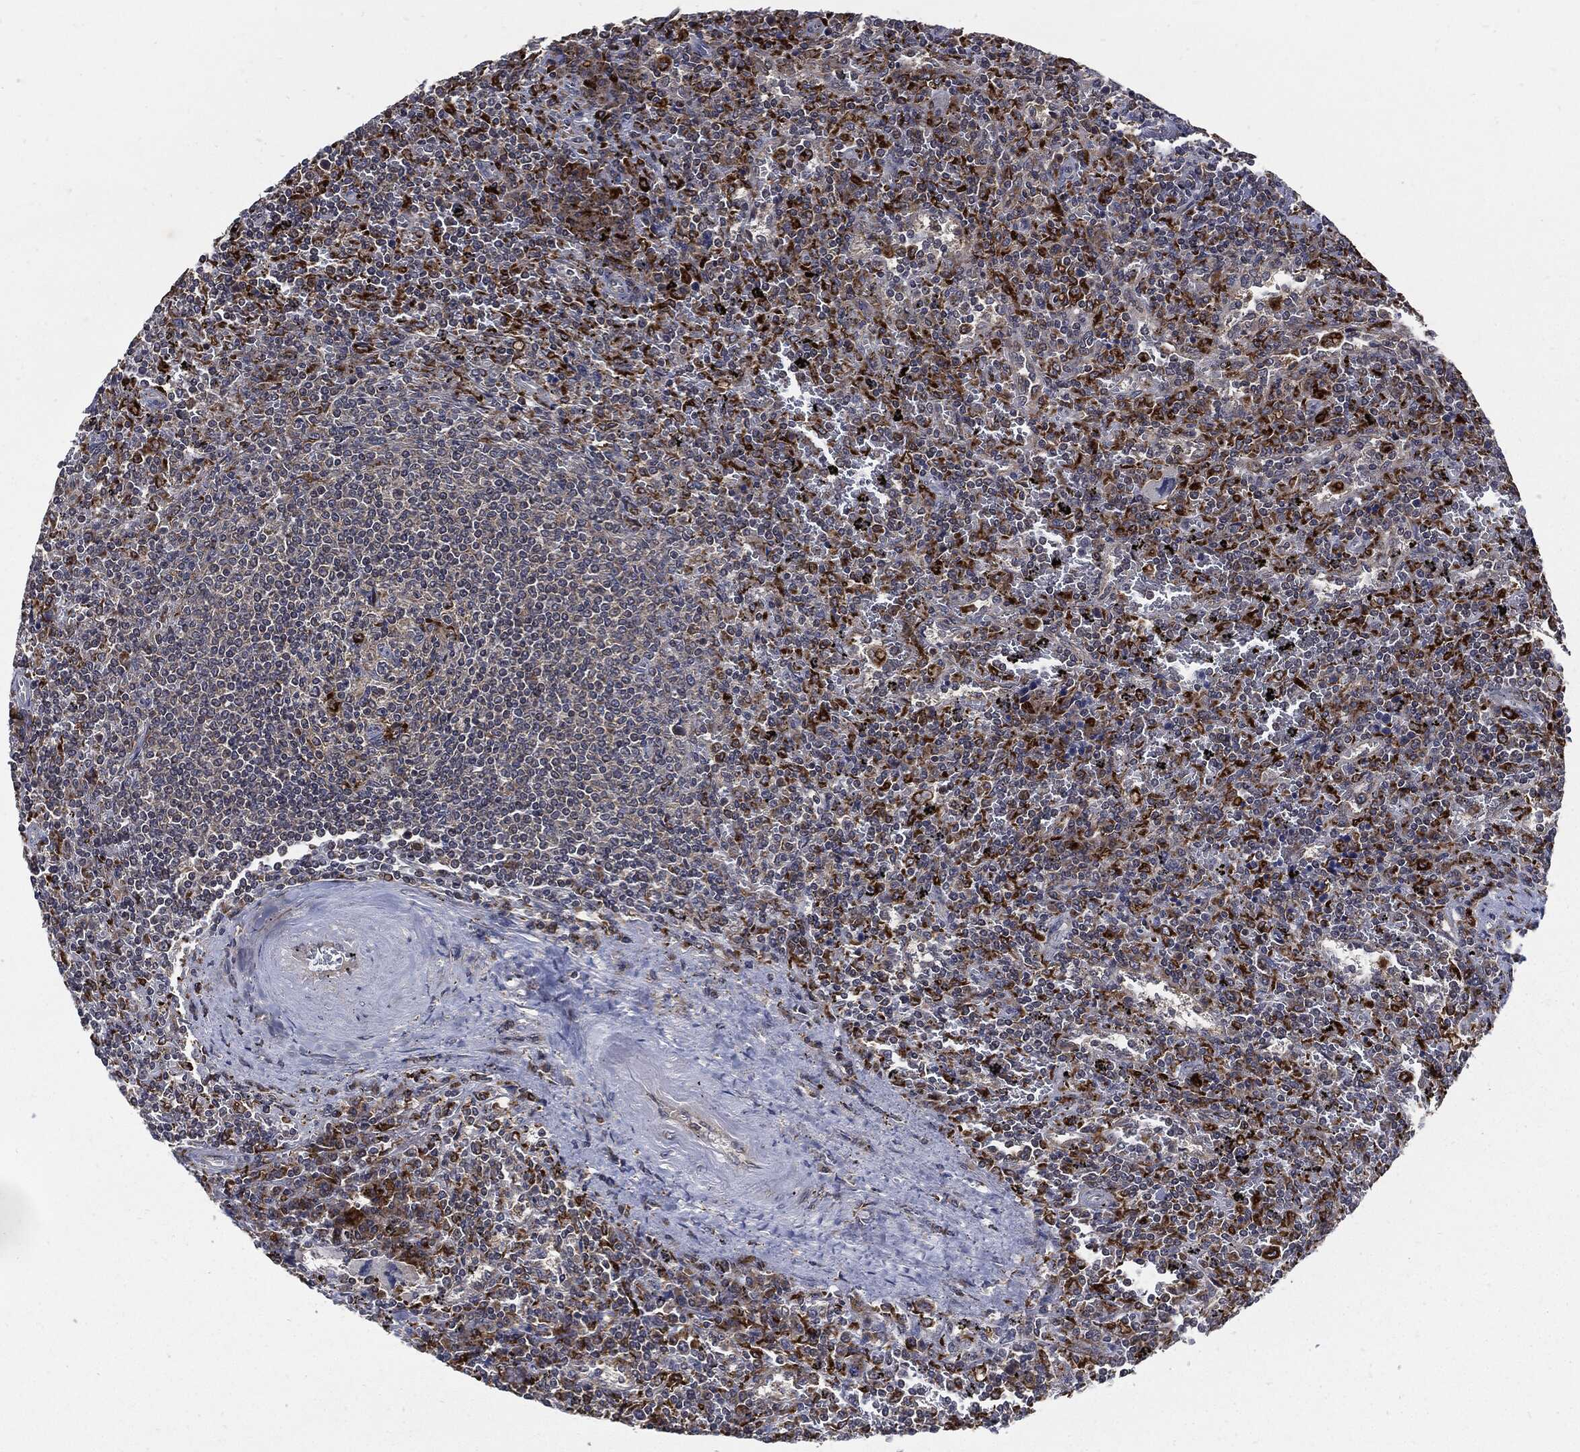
{"staining": {"intensity": "moderate", "quantity": "<25%", "location": "cytoplasmic/membranous"}, "tissue": "lymphoma", "cell_type": "Tumor cells", "image_type": "cancer", "snomed": [{"axis": "morphology", "description": "Malignant lymphoma, non-Hodgkin's type, Low grade"}, {"axis": "topography", "description": "Spleen"}], "caption": "There is low levels of moderate cytoplasmic/membranous expression in tumor cells of low-grade malignant lymphoma, non-Hodgkin's type, as demonstrated by immunohistochemical staining (brown color).", "gene": "SLC31A2", "patient": {"sex": "male", "age": 62}}